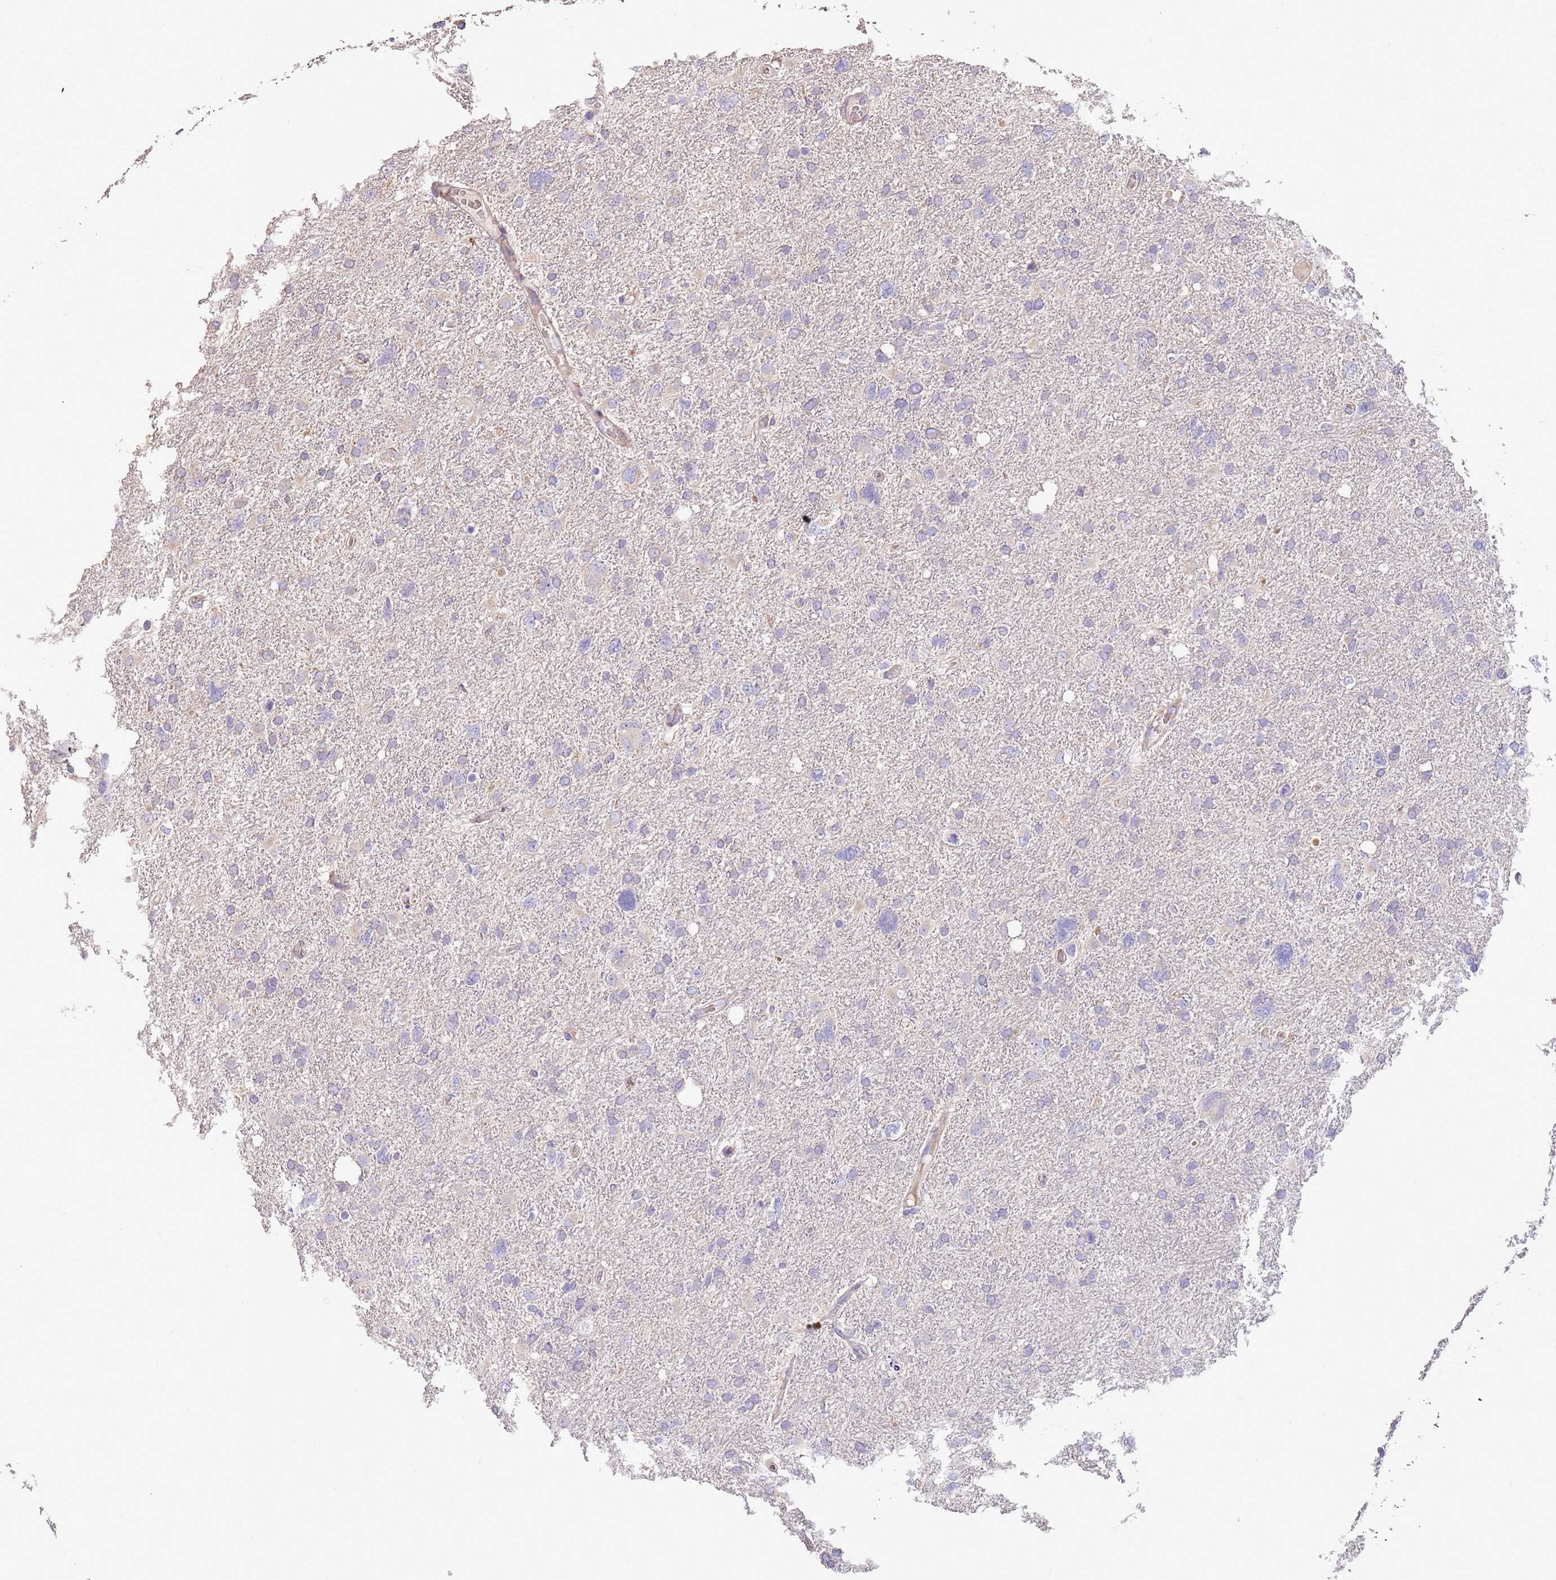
{"staining": {"intensity": "negative", "quantity": "none", "location": "none"}, "tissue": "glioma", "cell_type": "Tumor cells", "image_type": "cancer", "snomed": [{"axis": "morphology", "description": "Glioma, malignant, High grade"}, {"axis": "topography", "description": "Brain"}], "caption": "A photomicrograph of malignant glioma (high-grade) stained for a protein exhibits no brown staining in tumor cells.", "gene": "PIGA", "patient": {"sex": "male", "age": 61}}